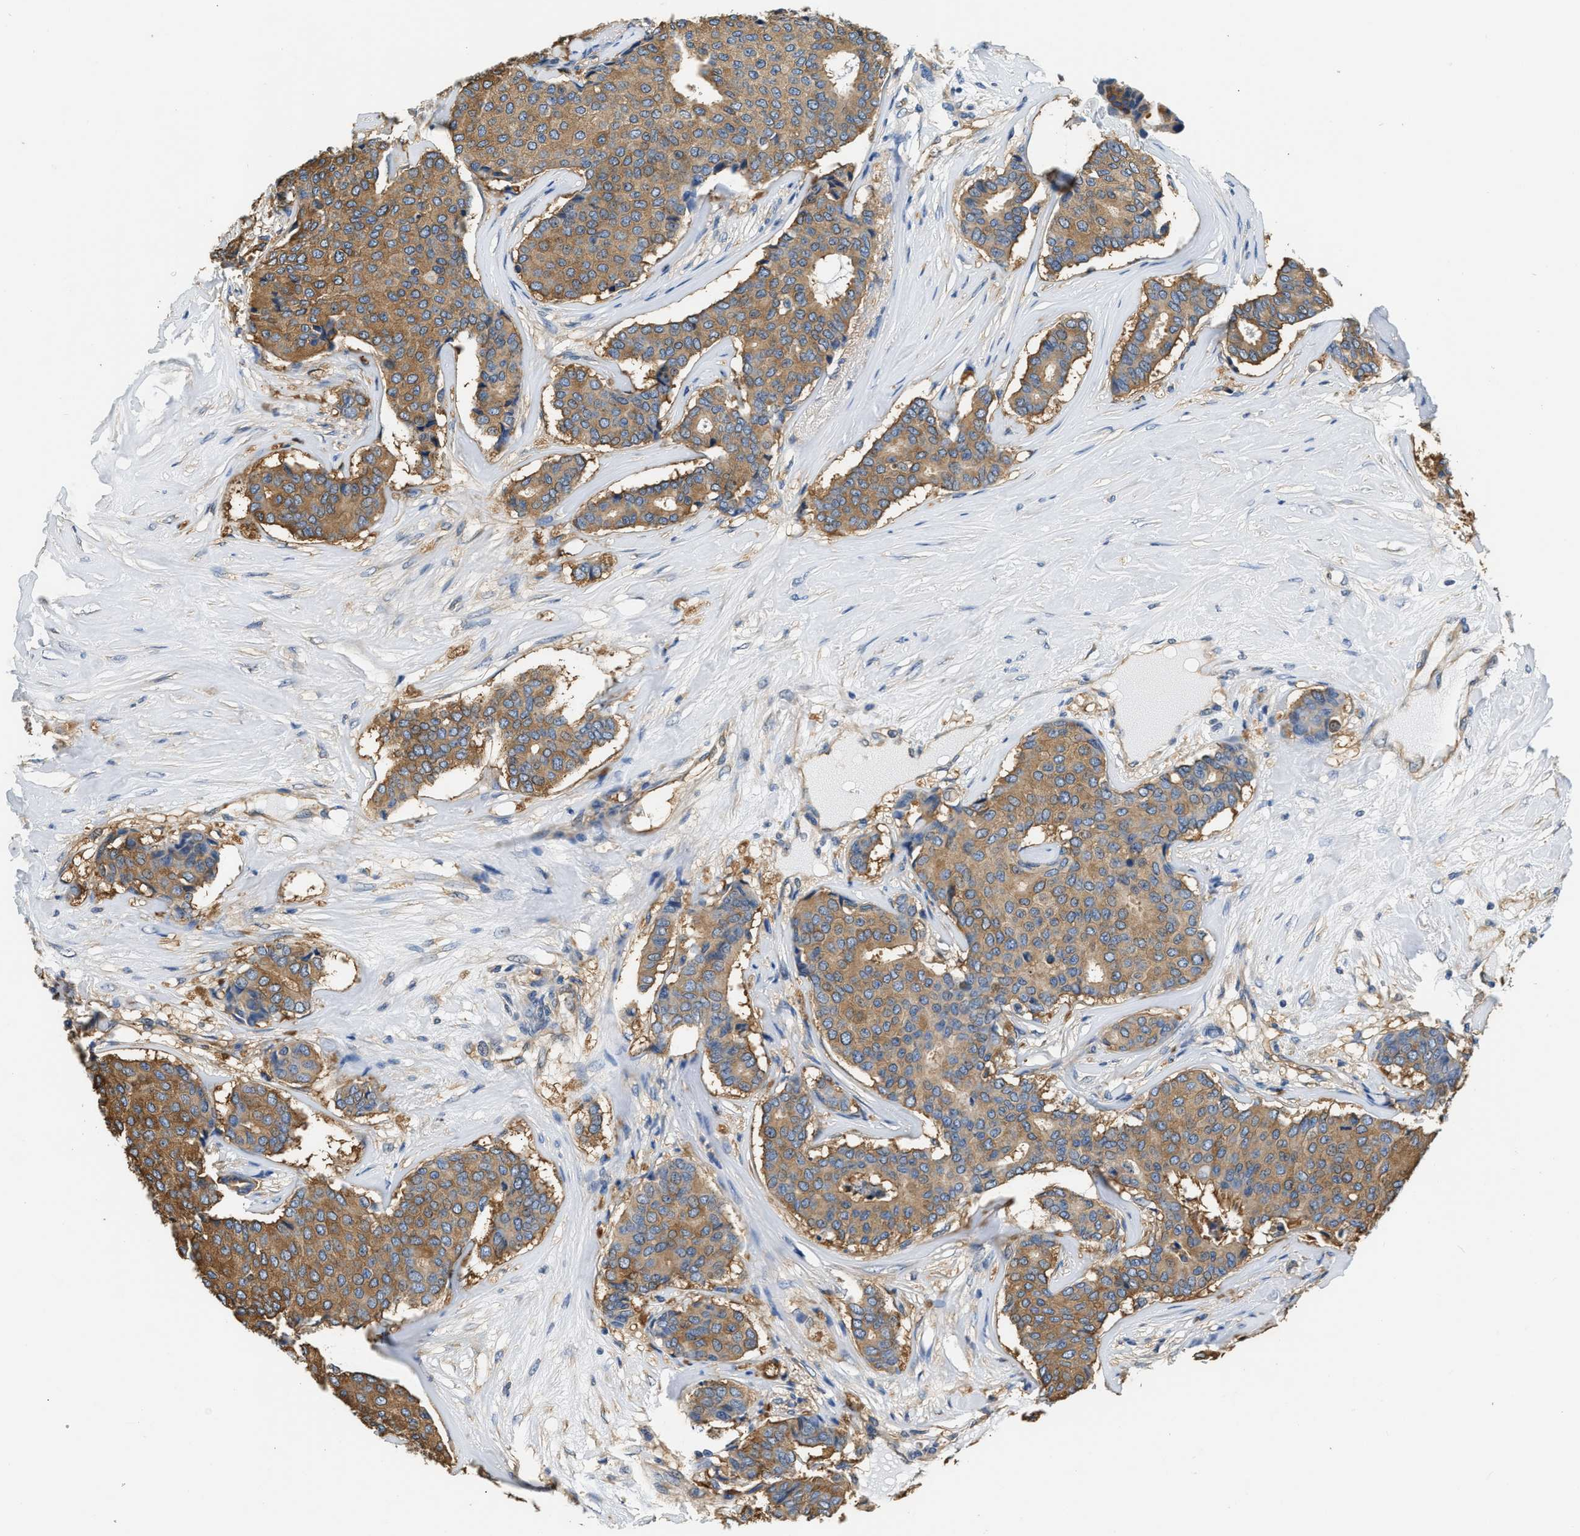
{"staining": {"intensity": "moderate", "quantity": ">75%", "location": "cytoplasmic/membranous"}, "tissue": "breast cancer", "cell_type": "Tumor cells", "image_type": "cancer", "snomed": [{"axis": "morphology", "description": "Duct carcinoma"}, {"axis": "topography", "description": "Breast"}], "caption": "Tumor cells display medium levels of moderate cytoplasmic/membranous expression in about >75% of cells in infiltrating ductal carcinoma (breast).", "gene": "PPP2R1B", "patient": {"sex": "female", "age": 75}}